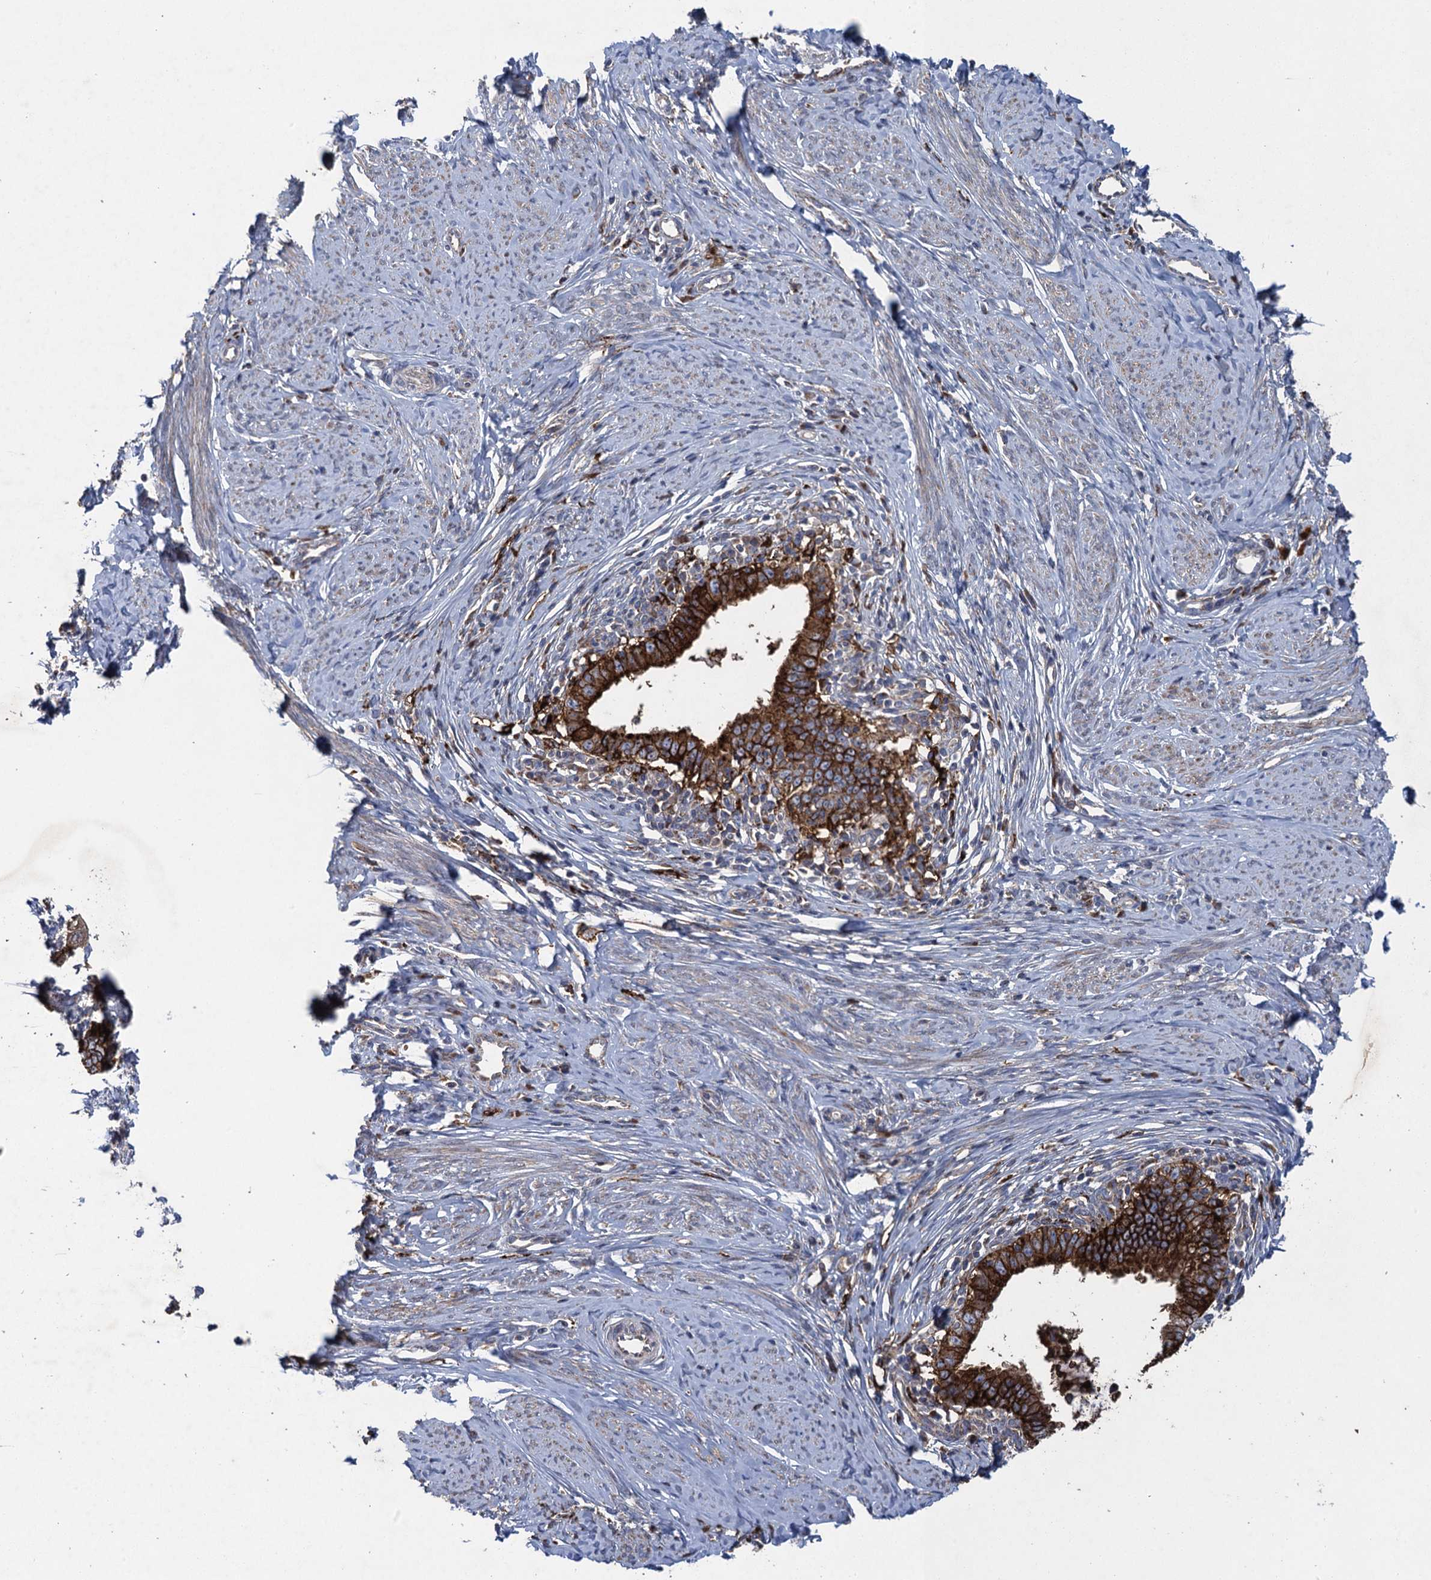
{"staining": {"intensity": "strong", "quantity": ">75%", "location": "cytoplasmic/membranous"}, "tissue": "cervical cancer", "cell_type": "Tumor cells", "image_type": "cancer", "snomed": [{"axis": "morphology", "description": "Adenocarcinoma, NOS"}, {"axis": "topography", "description": "Cervix"}], "caption": "Immunohistochemical staining of cervical cancer (adenocarcinoma) reveals high levels of strong cytoplasmic/membranous protein staining in about >75% of tumor cells.", "gene": "TXNDC11", "patient": {"sex": "female", "age": 36}}